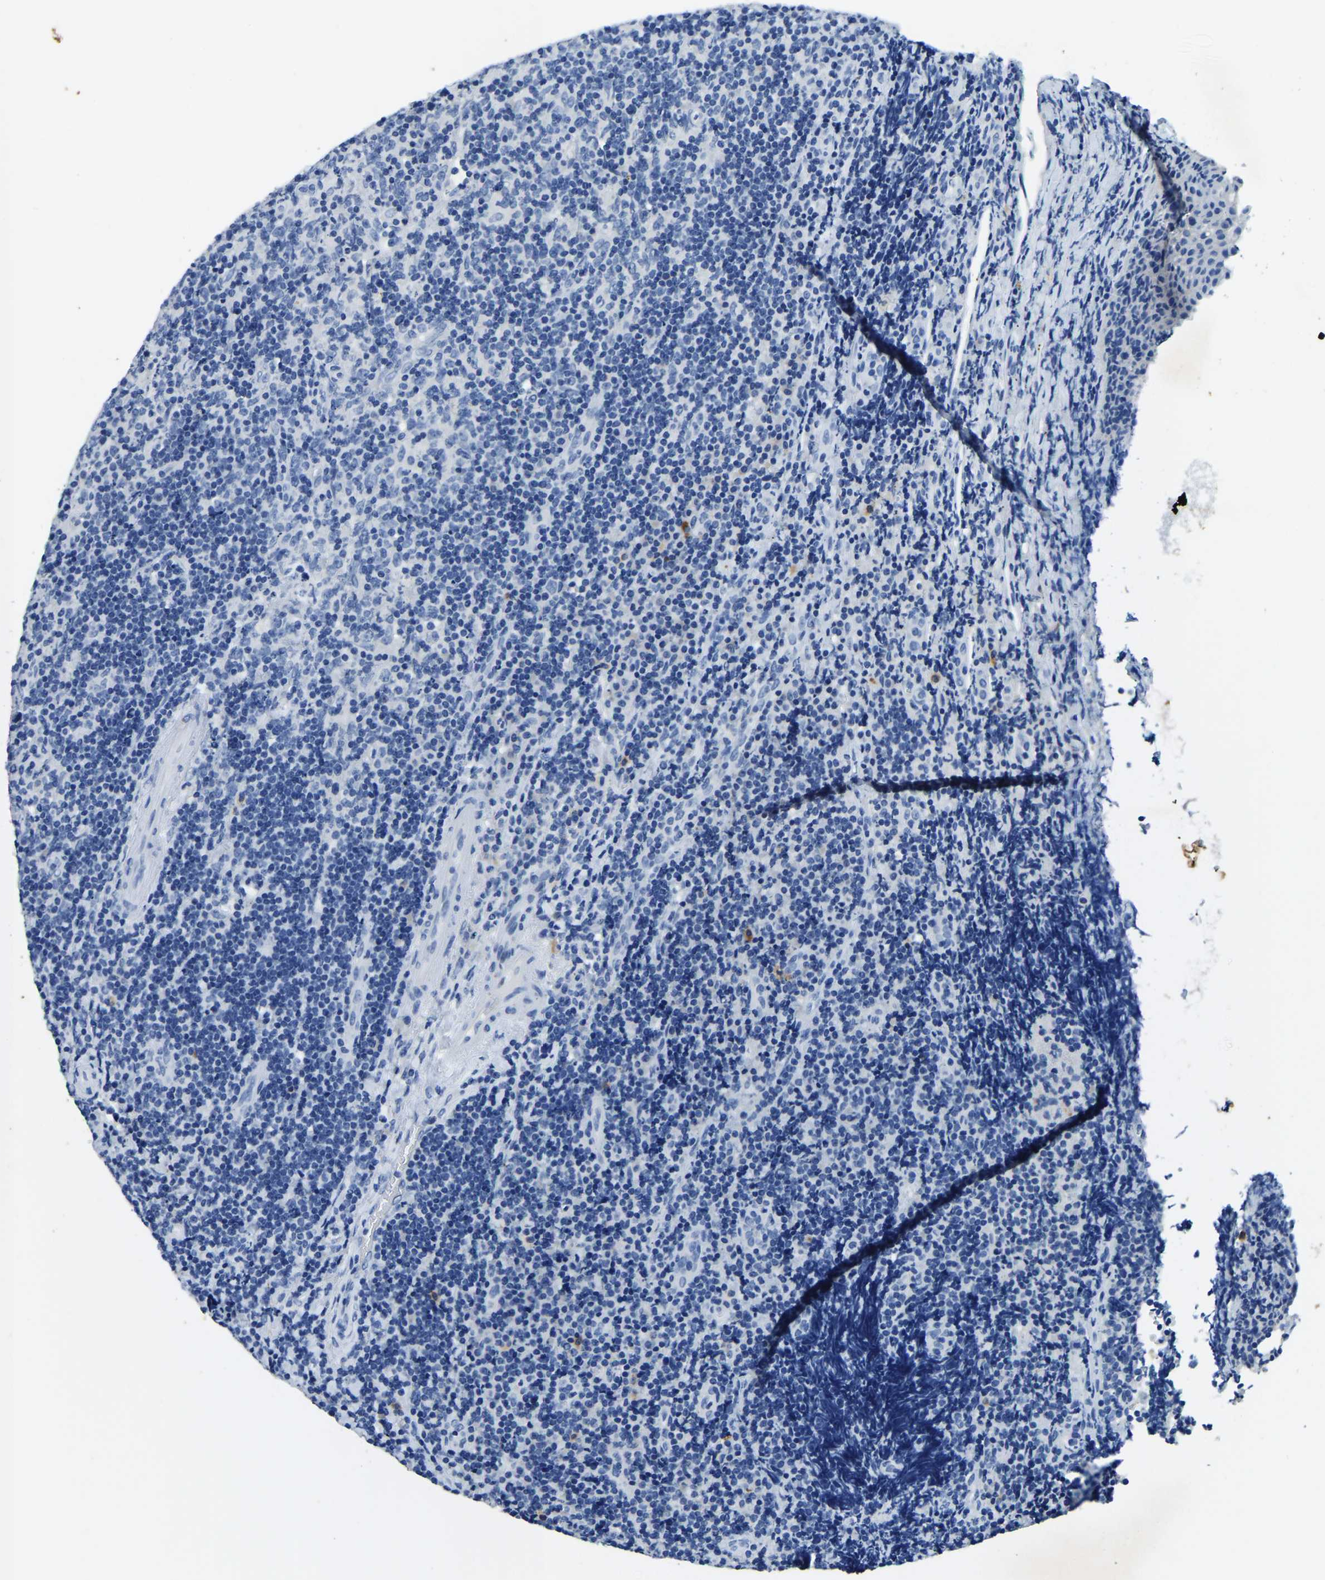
{"staining": {"intensity": "negative", "quantity": "none", "location": "none"}, "tissue": "lymphoma", "cell_type": "Tumor cells", "image_type": "cancer", "snomed": [{"axis": "morphology", "description": "Malignant lymphoma, non-Hodgkin's type, High grade"}, {"axis": "topography", "description": "Tonsil"}], "caption": "Malignant lymphoma, non-Hodgkin's type (high-grade) was stained to show a protein in brown. There is no significant staining in tumor cells. The staining is performed using DAB brown chromogen with nuclei counter-stained in using hematoxylin.", "gene": "UBN2", "patient": {"sex": "female", "age": 36}}